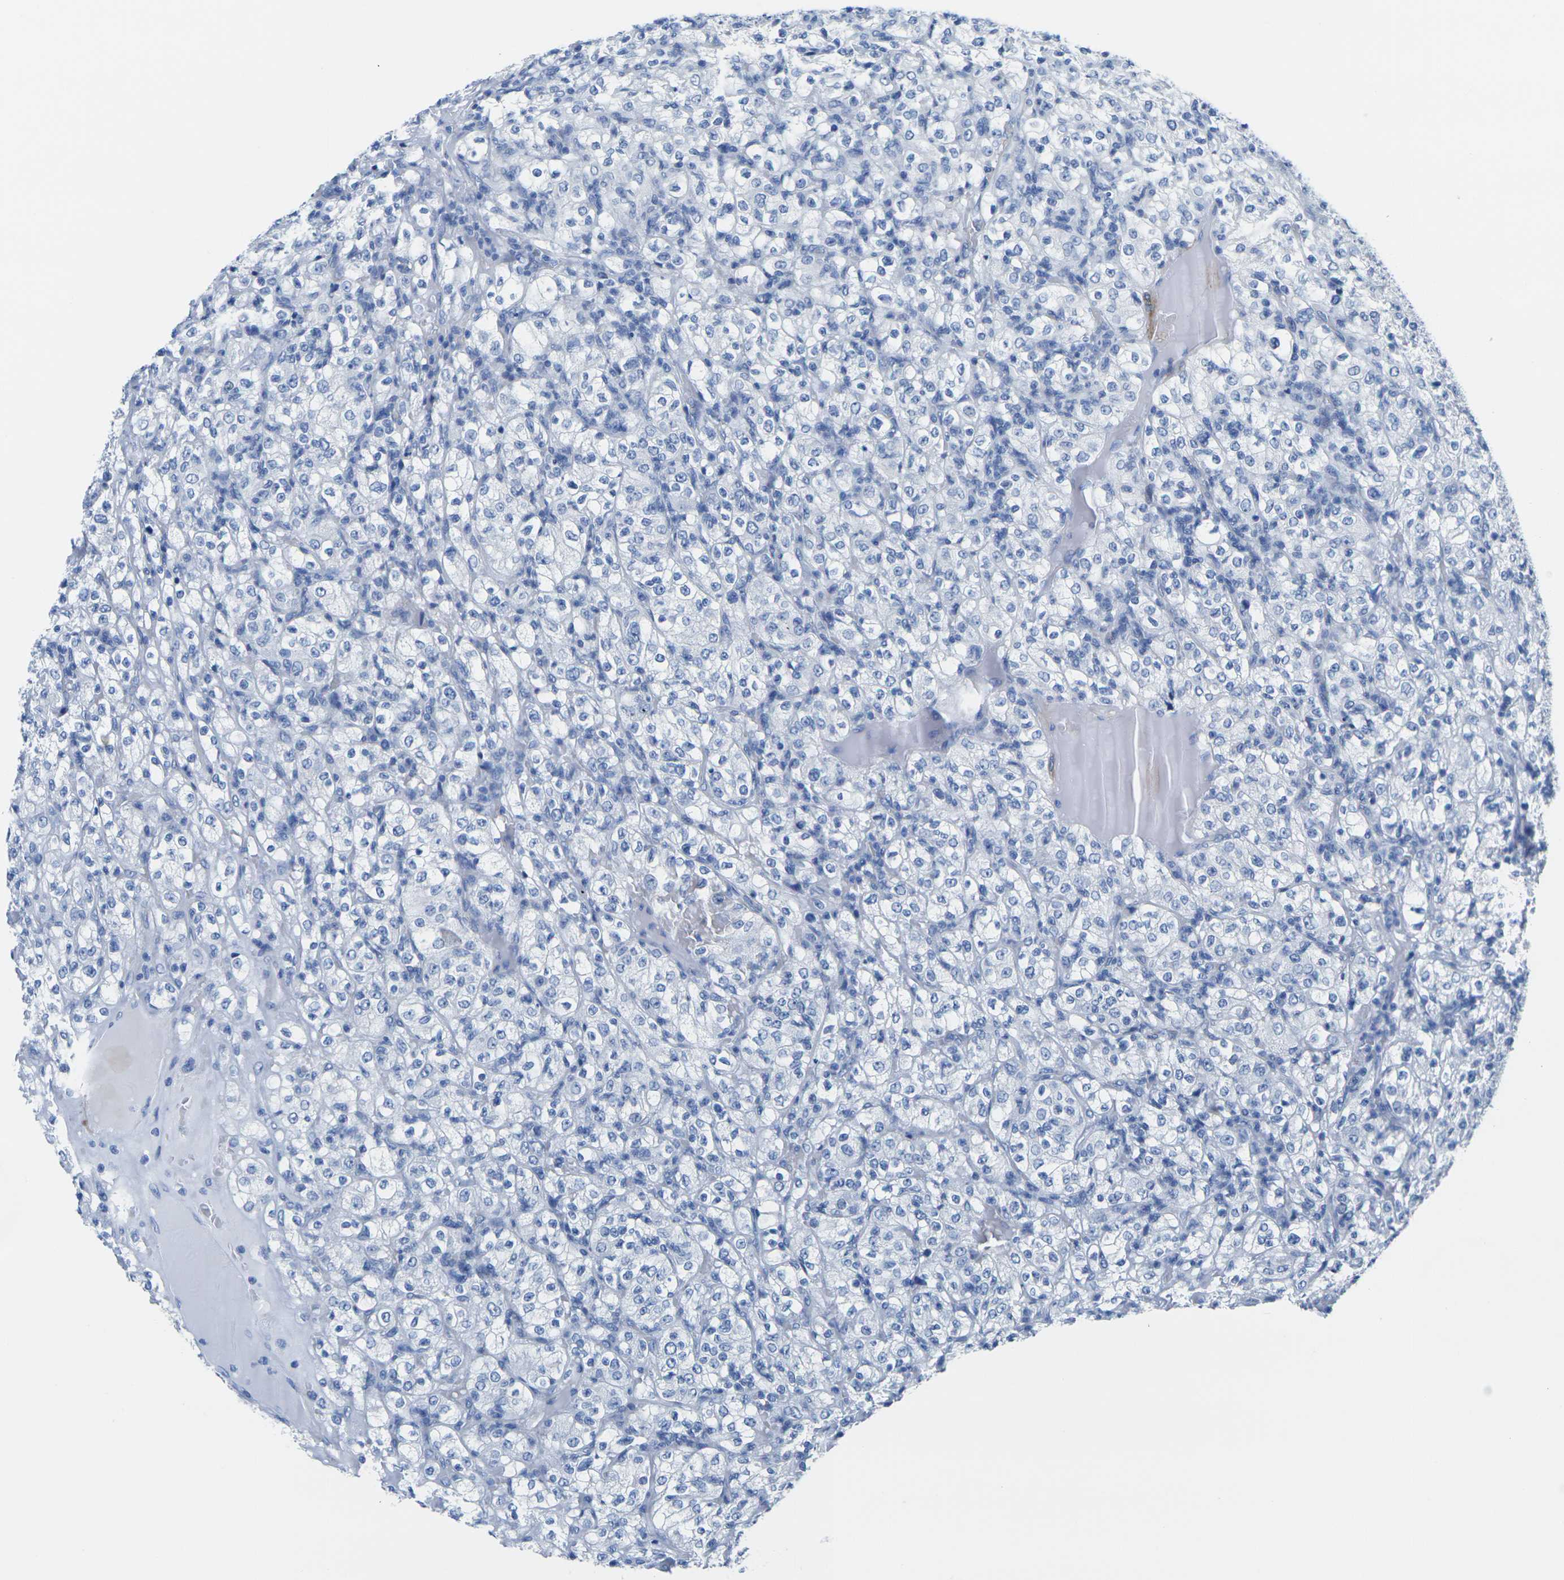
{"staining": {"intensity": "negative", "quantity": "none", "location": "none"}, "tissue": "renal cancer", "cell_type": "Tumor cells", "image_type": "cancer", "snomed": [{"axis": "morphology", "description": "Normal tissue, NOS"}, {"axis": "morphology", "description": "Adenocarcinoma, NOS"}, {"axis": "topography", "description": "Kidney"}], "caption": "A photomicrograph of human renal cancer (adenocarcinoma) is negative for staining in tumor cells.", "gene": "CNN1", "patient": {"sex": "female", "age": 72}}